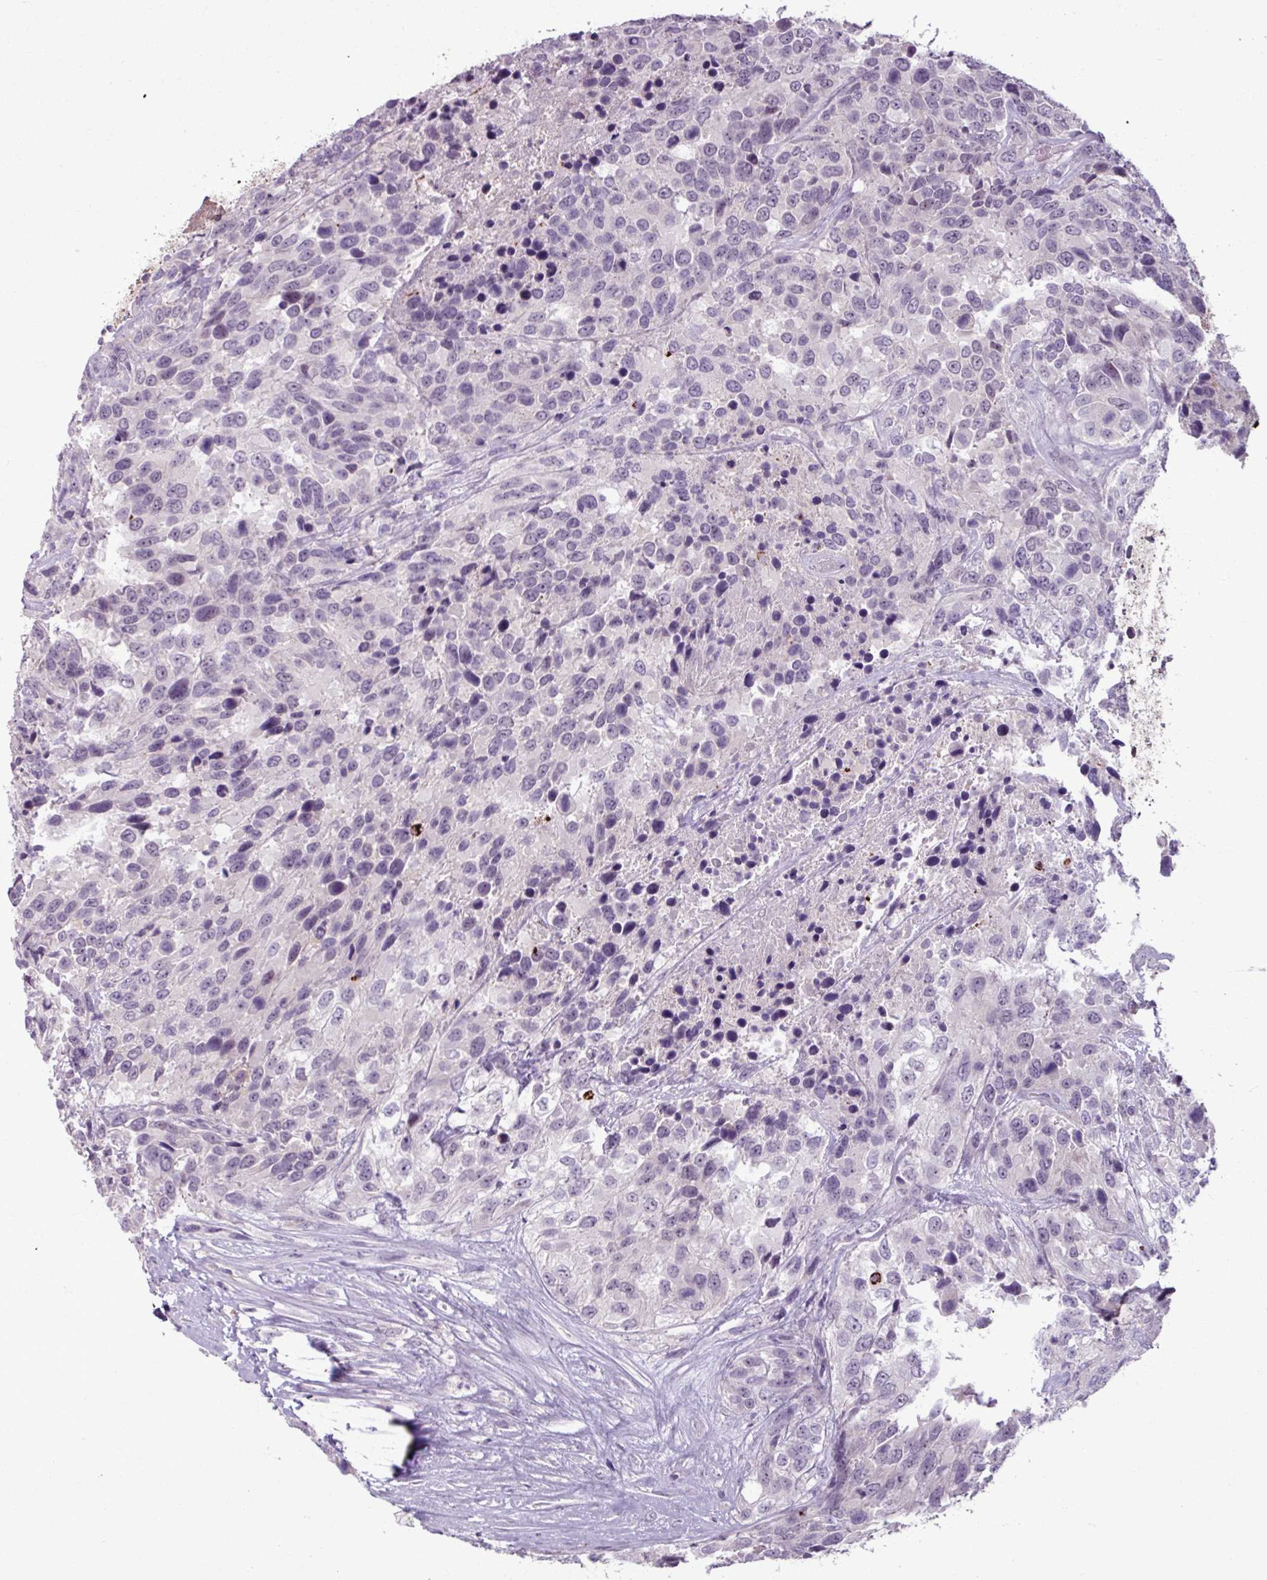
{"staining": {"intensity": "negative", "quantity": "none", "location": "none"}, "tissue": "urothelial cancer", "cell_type": "Tumor cells", "image_type": "cancer", "snomed": [{"axis": "morphology", "description": "Urothelial carcinoma, High grade"}, {"axis": "topography", "description": "Urinary bladder"}], "caption": "Immunohistochemistry (IHC) of human urothelial carcinoma (high-grade) reveals no expression in tumor cells.", "gene": "PNMA6A", "patient": {"sex": "female", "age": 70}}